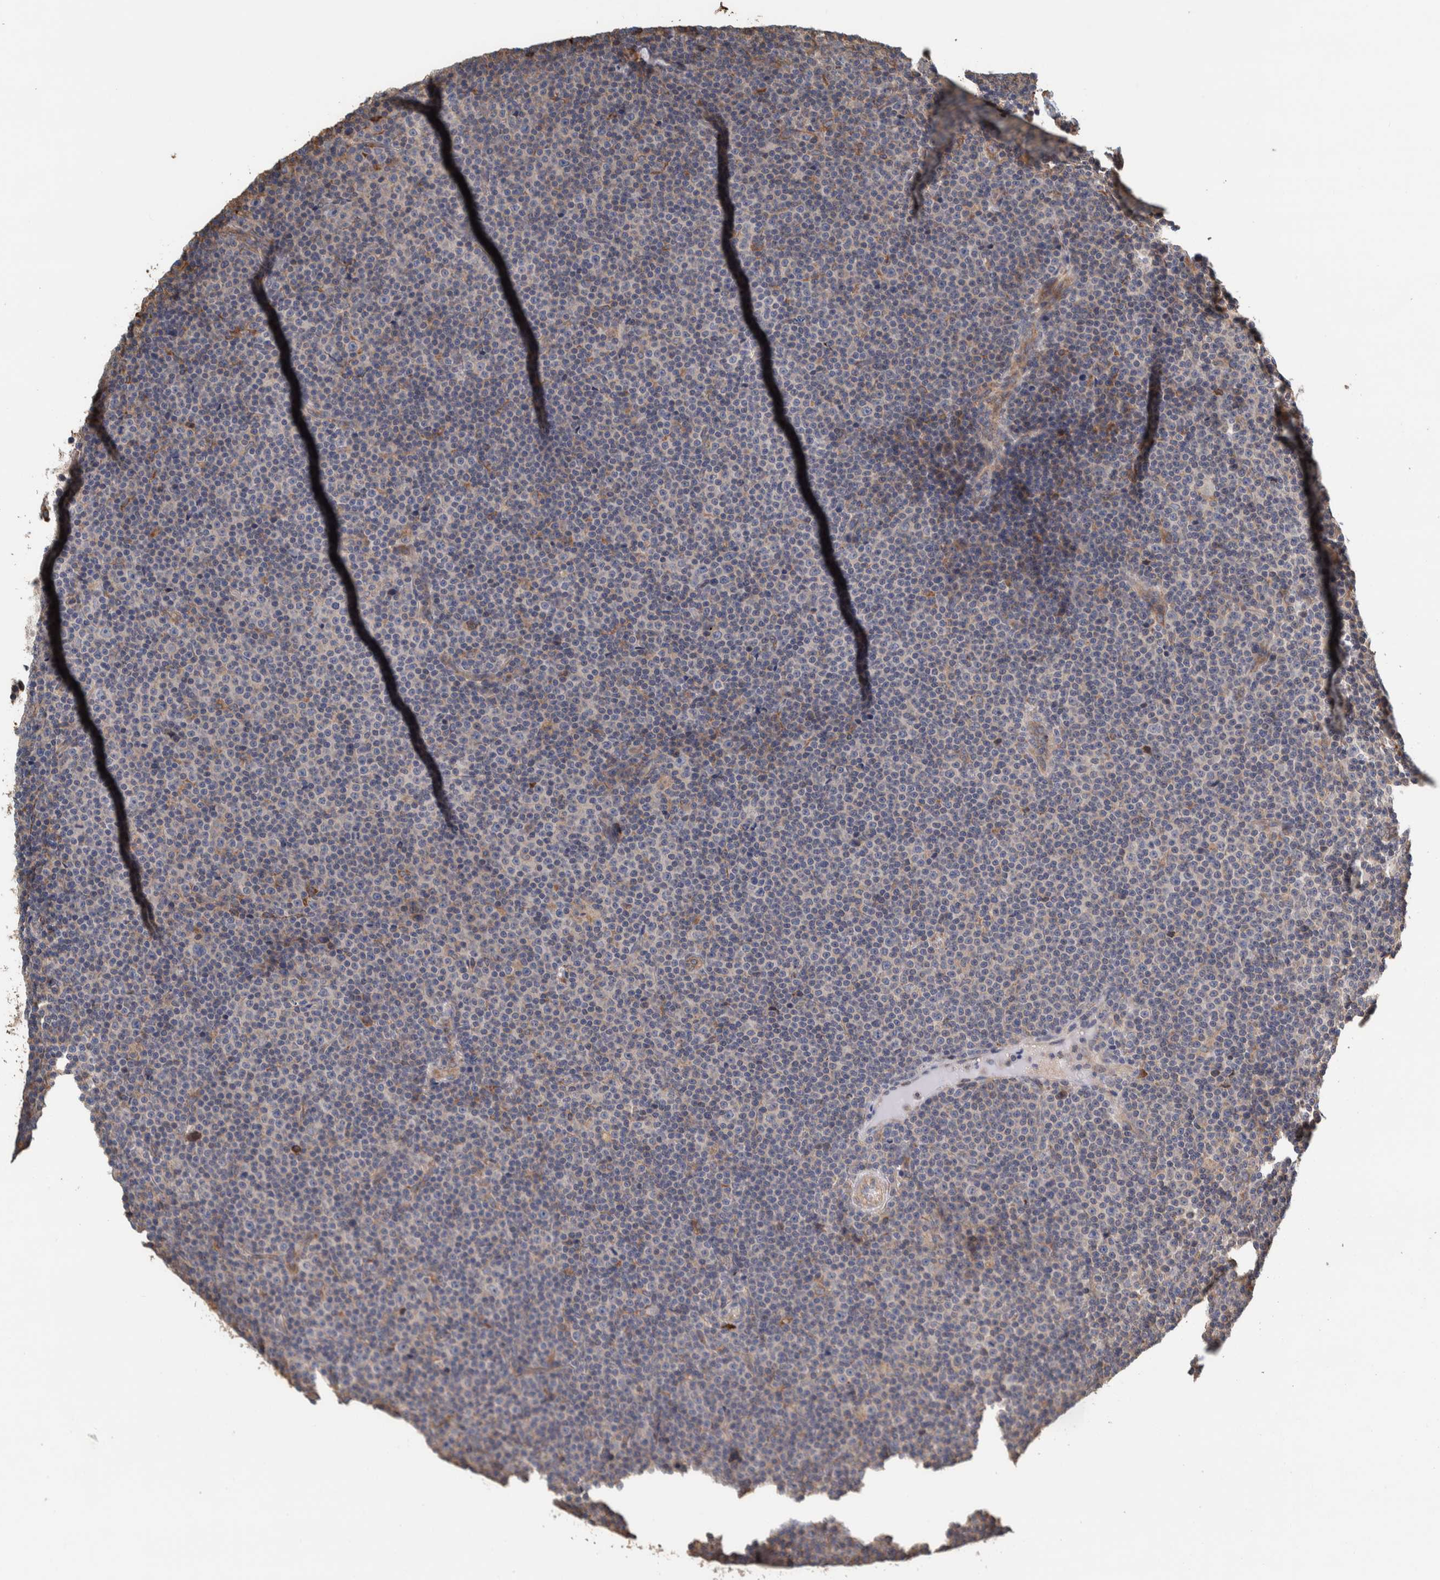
{"staining": {"intensity": "negative", "quantity": "none", "location": "none"}, "tissue": "lymphoma", "cell_type": "Tumor cells", "image_type": "cancer", "snomed": [{"axis": "morphology", "description": "Malignant lymphoma, non-Hodgkin's type, Low grade"}, {"axis": "topography", "description": "Lymph node"}], "caption": "Tumor cells show no significant positivity in low-grade malignant lymphoma, non-Hodgkin's type.", "gene": "PLA2G3", "patient": {"sex": "female", "age": 67}}